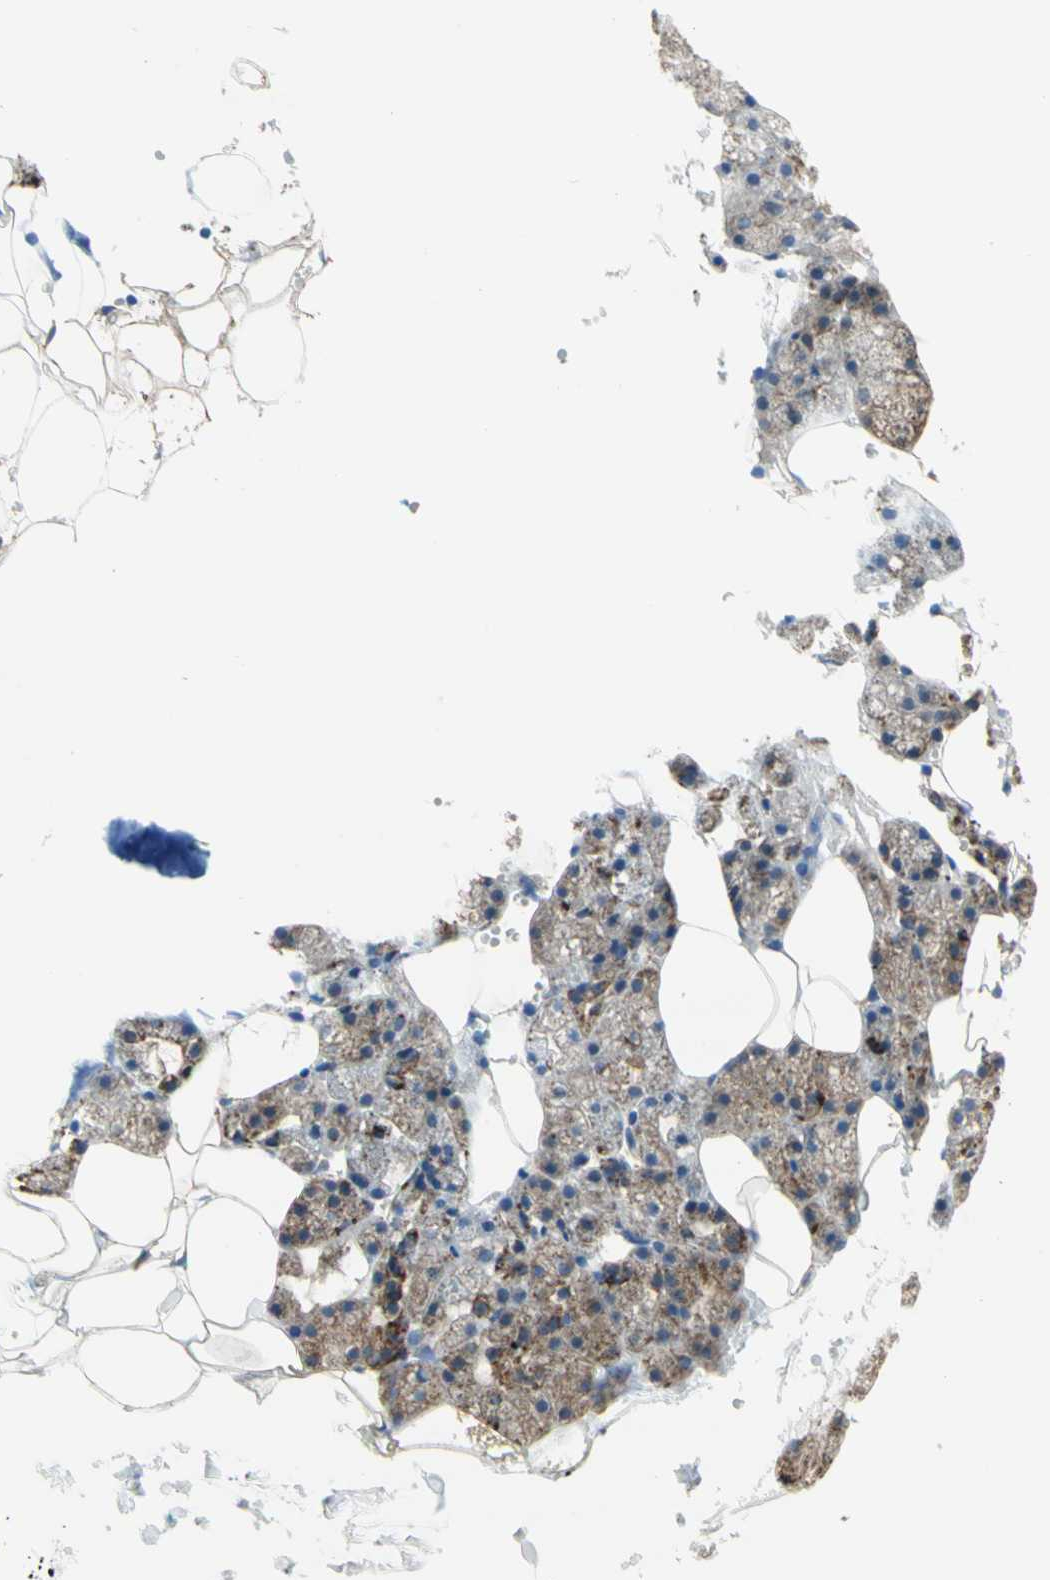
{"staining": {"intensity": "moderate", "quantity": ">75%", "location": "cytoplasmic/membranous"}, "tissue": "salivary gland", "cell_type": "Glandular cells", "image_type": "normal", "snomed": [{"axis": "morphology", "description": "Normal tissue, NOS"}, {"axis": "topography", "description": "Salivary gland"}], "caption": "Immunohistochemical staining of unremarkable human salivary gland shows >75% levels of moderate cytoplasmic/membranous protein positivity in about >75% of glandular cells. (DAB (3,3'-diaminobenzidine) IHC, brown staining for protein, blue staining for nuclei).", "gene": "URB2", "patient": {"sex": "male", "age": 62}}